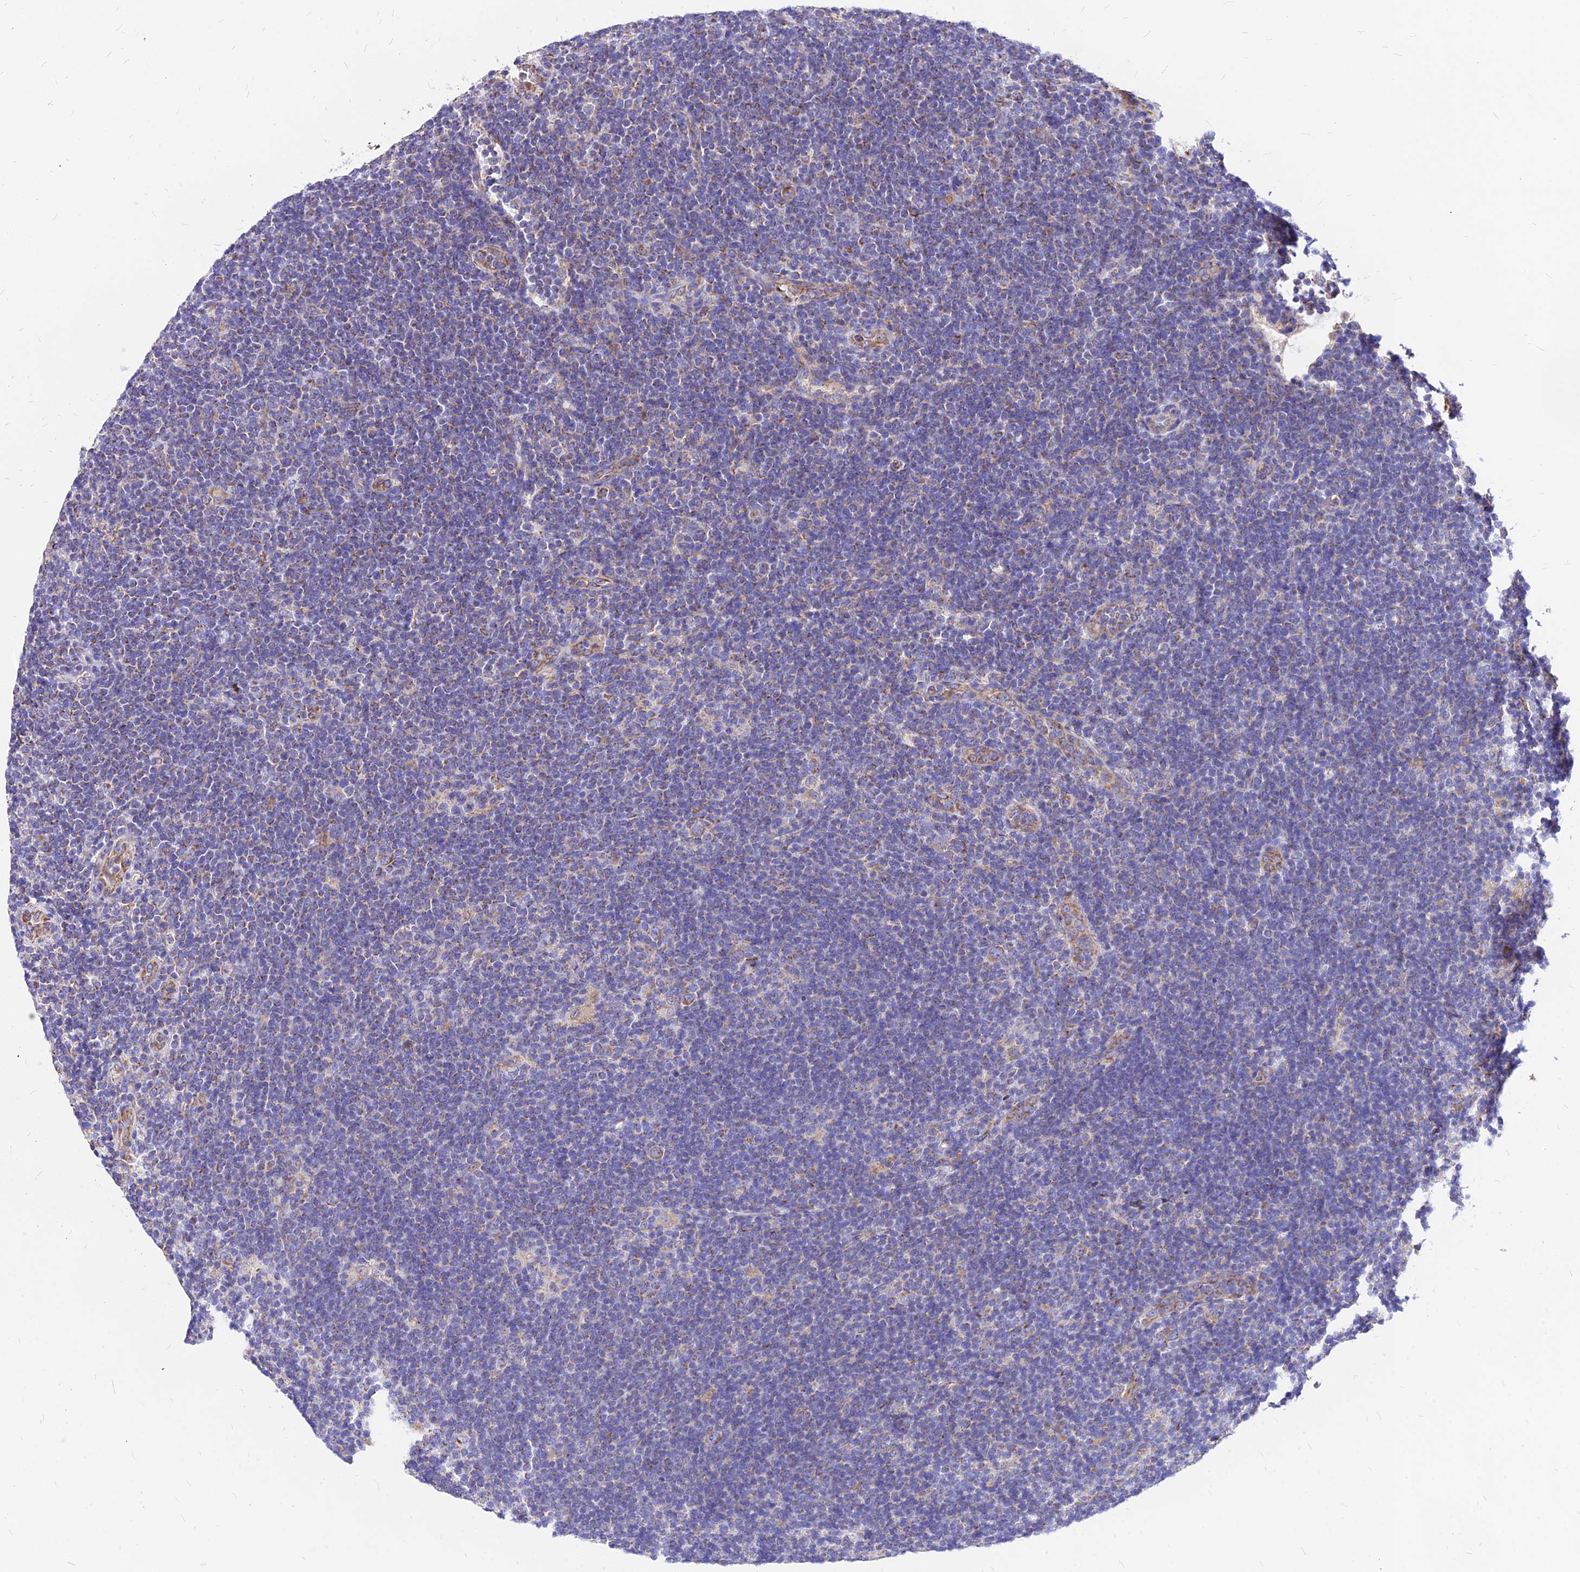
{"staining": {"intensity": "moderate", "quantity": ">75%", "location": "cytoplasmic/membranous"}, "tissue": "lymphoma", "cell_type": "Tumor cells", "image_type": "cancer", "snomed": [{"axis": "morphology", "description": "Hodgkin's disease, NOS"}, {"axis": "topography", "description": "Lymph node"}], "caption": "Lymphoma stained with a protein marker displays moderate staining in tumor cells.", "gene": "MRPL3", "patient": {"sex": "female", "age": 57}}